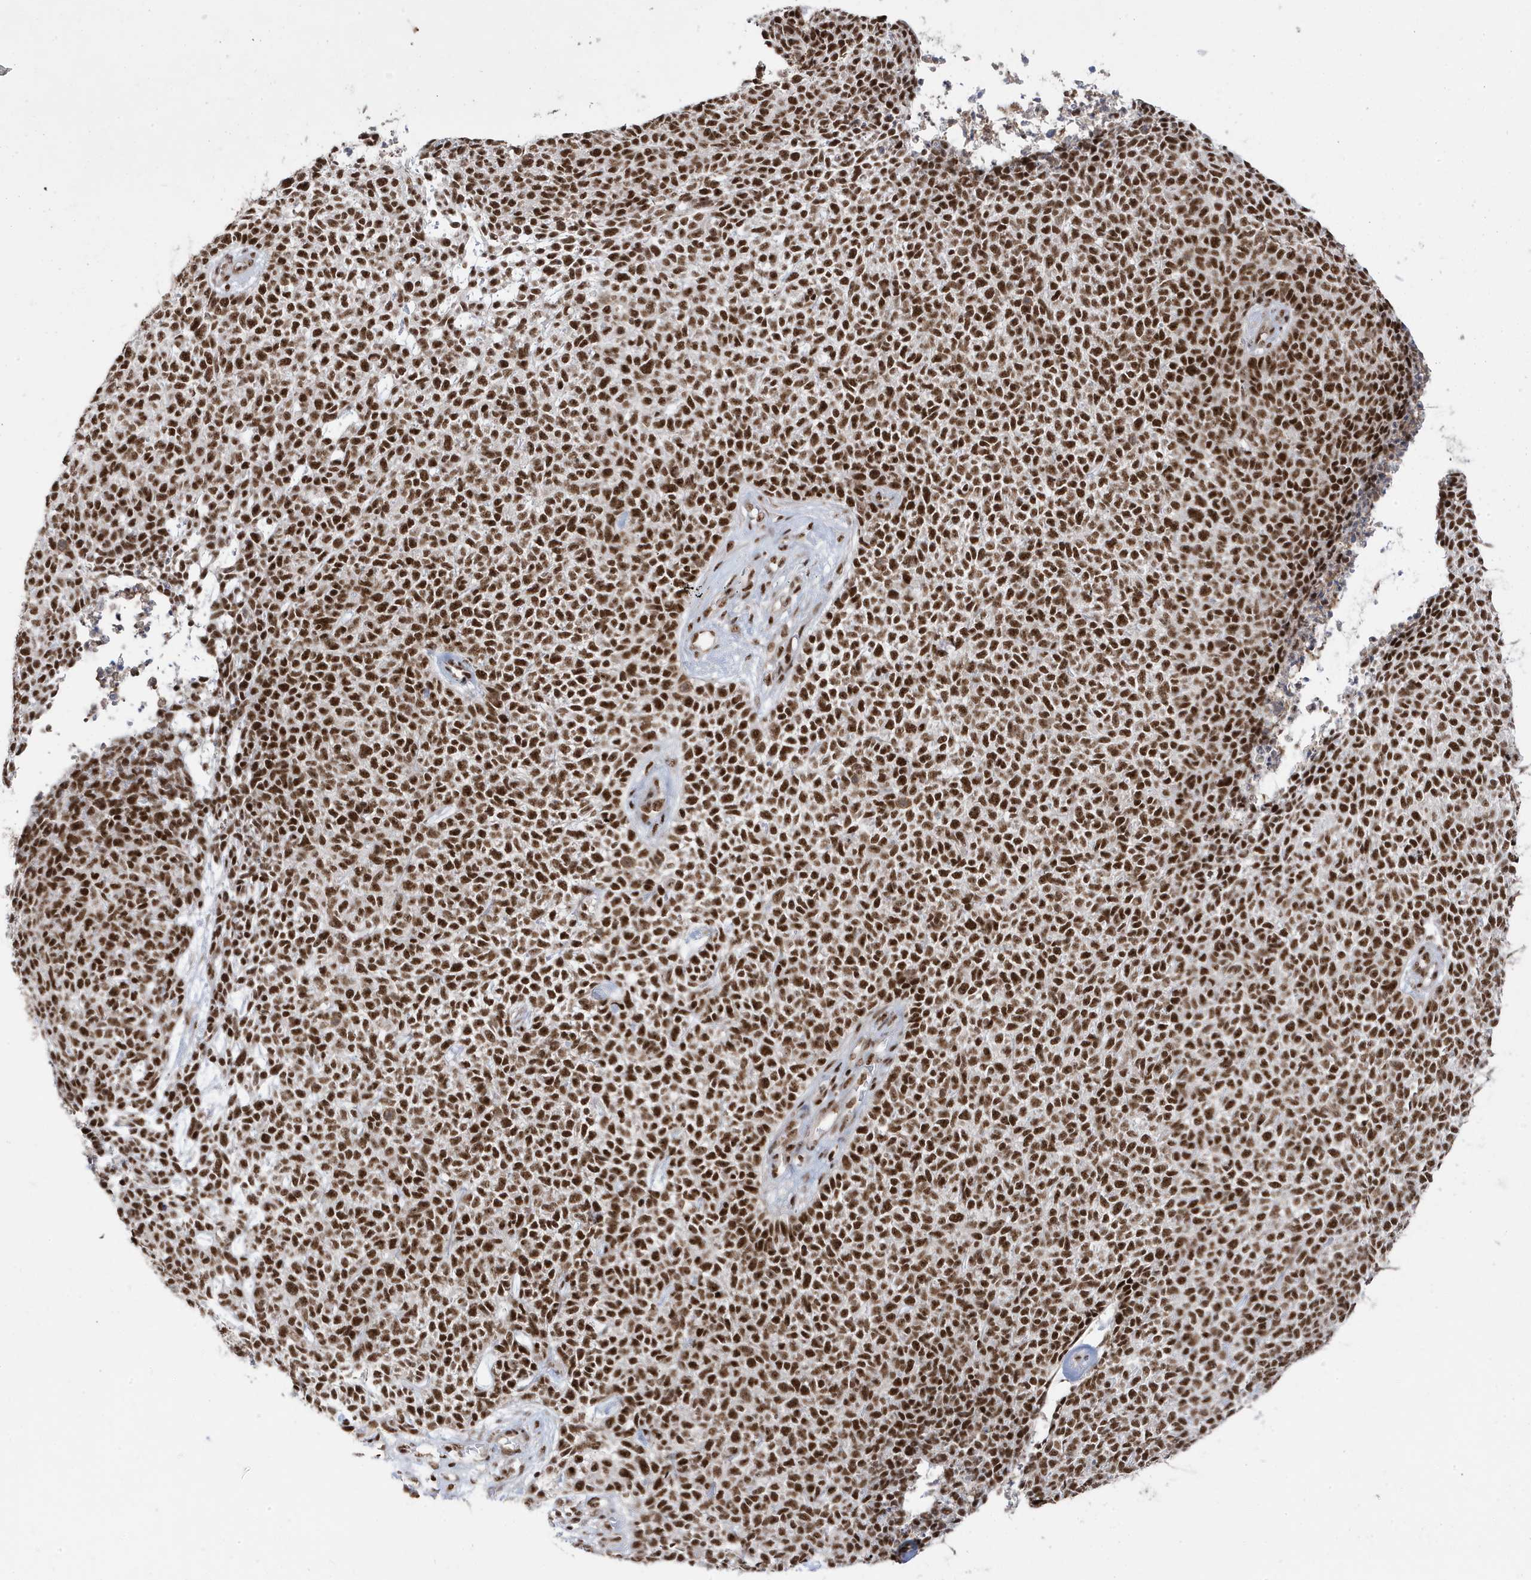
{"staining": {"intensity": "strong", "quantity": ">75%", "location": "nuclear"}, "tissue": "skin cancer", "cell_type": "Tumor cells", "image_type": "cancer", "snomed": [{"axis": "morphology", "description": "Basal cell carcinoma"}, {"axis": "topography", "description": "Skin"}], "caption": "A high-resolution micrograph shows immunohistochemistry (IHC) staining of skin basal cell carcinoma, which exhibits strong nuclear staining in about >75% of tumor cells. The protein of interest is stained brown, and the nuclei are stained in blue (DAB (3,3'-diaminobenzidine) IHC with brightfield microscopy, high magnification).", "gene": "MTREX", "patient": {"sex": "female", "age": 84}}